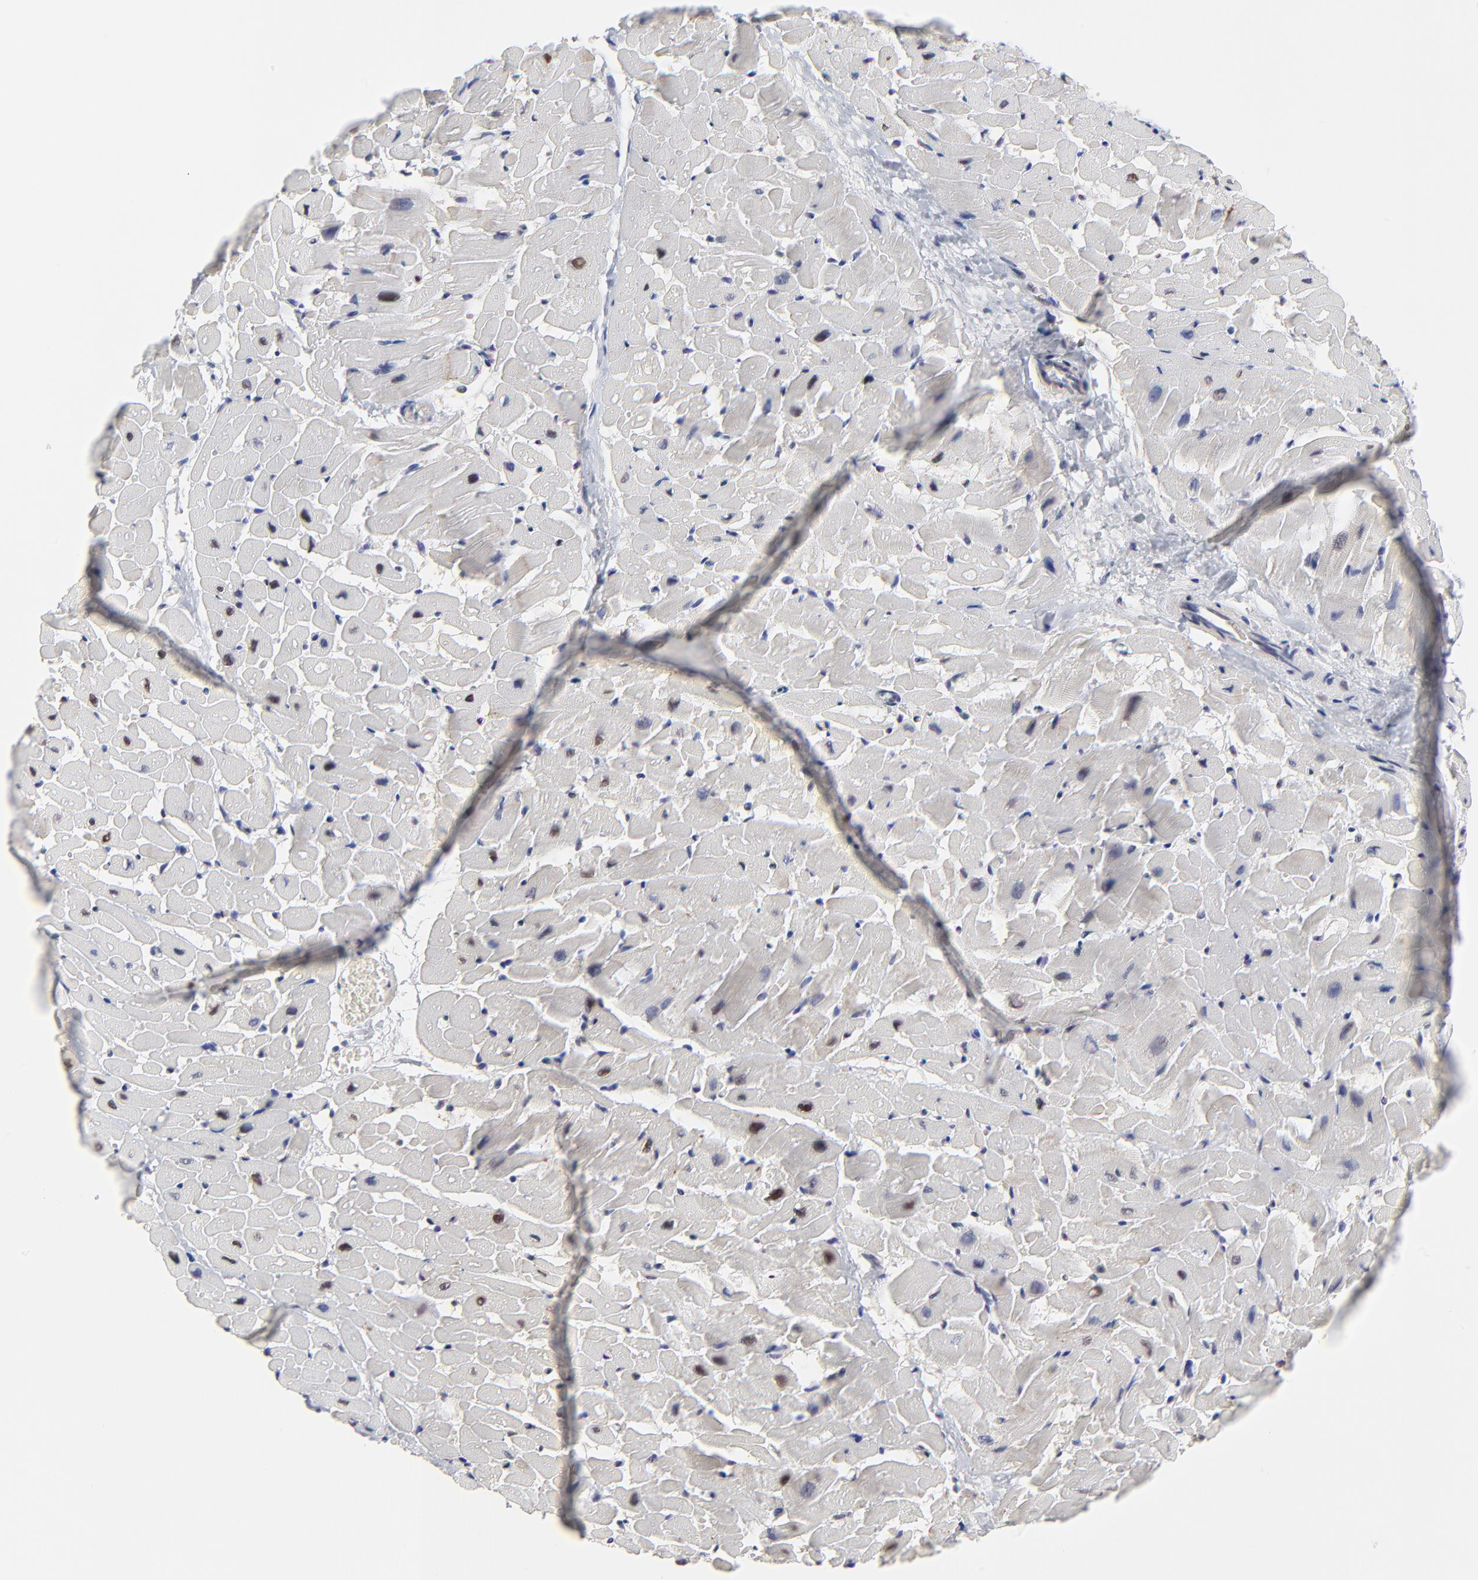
{"staining": {"intensity": "negative", "quantity": "none", "location": "none"}, "tissue": "heart muscle", "cell_type": "Cardiomyocytes", "image_type": "normal", "snomed": [{"axis": "morphology", "description": "Normal tissue, NOS"}, {"axis": "topography", "description": "Heart"}], "caption": "Normal heart muscle was stained to show a protein in brown. There is no significant positivity in cardiomyocytes. (DAB immunohistochemistry (IHC), high magnification).", "gene": "OGFOD1", "patient": {"sex": "male", "age": 45}}